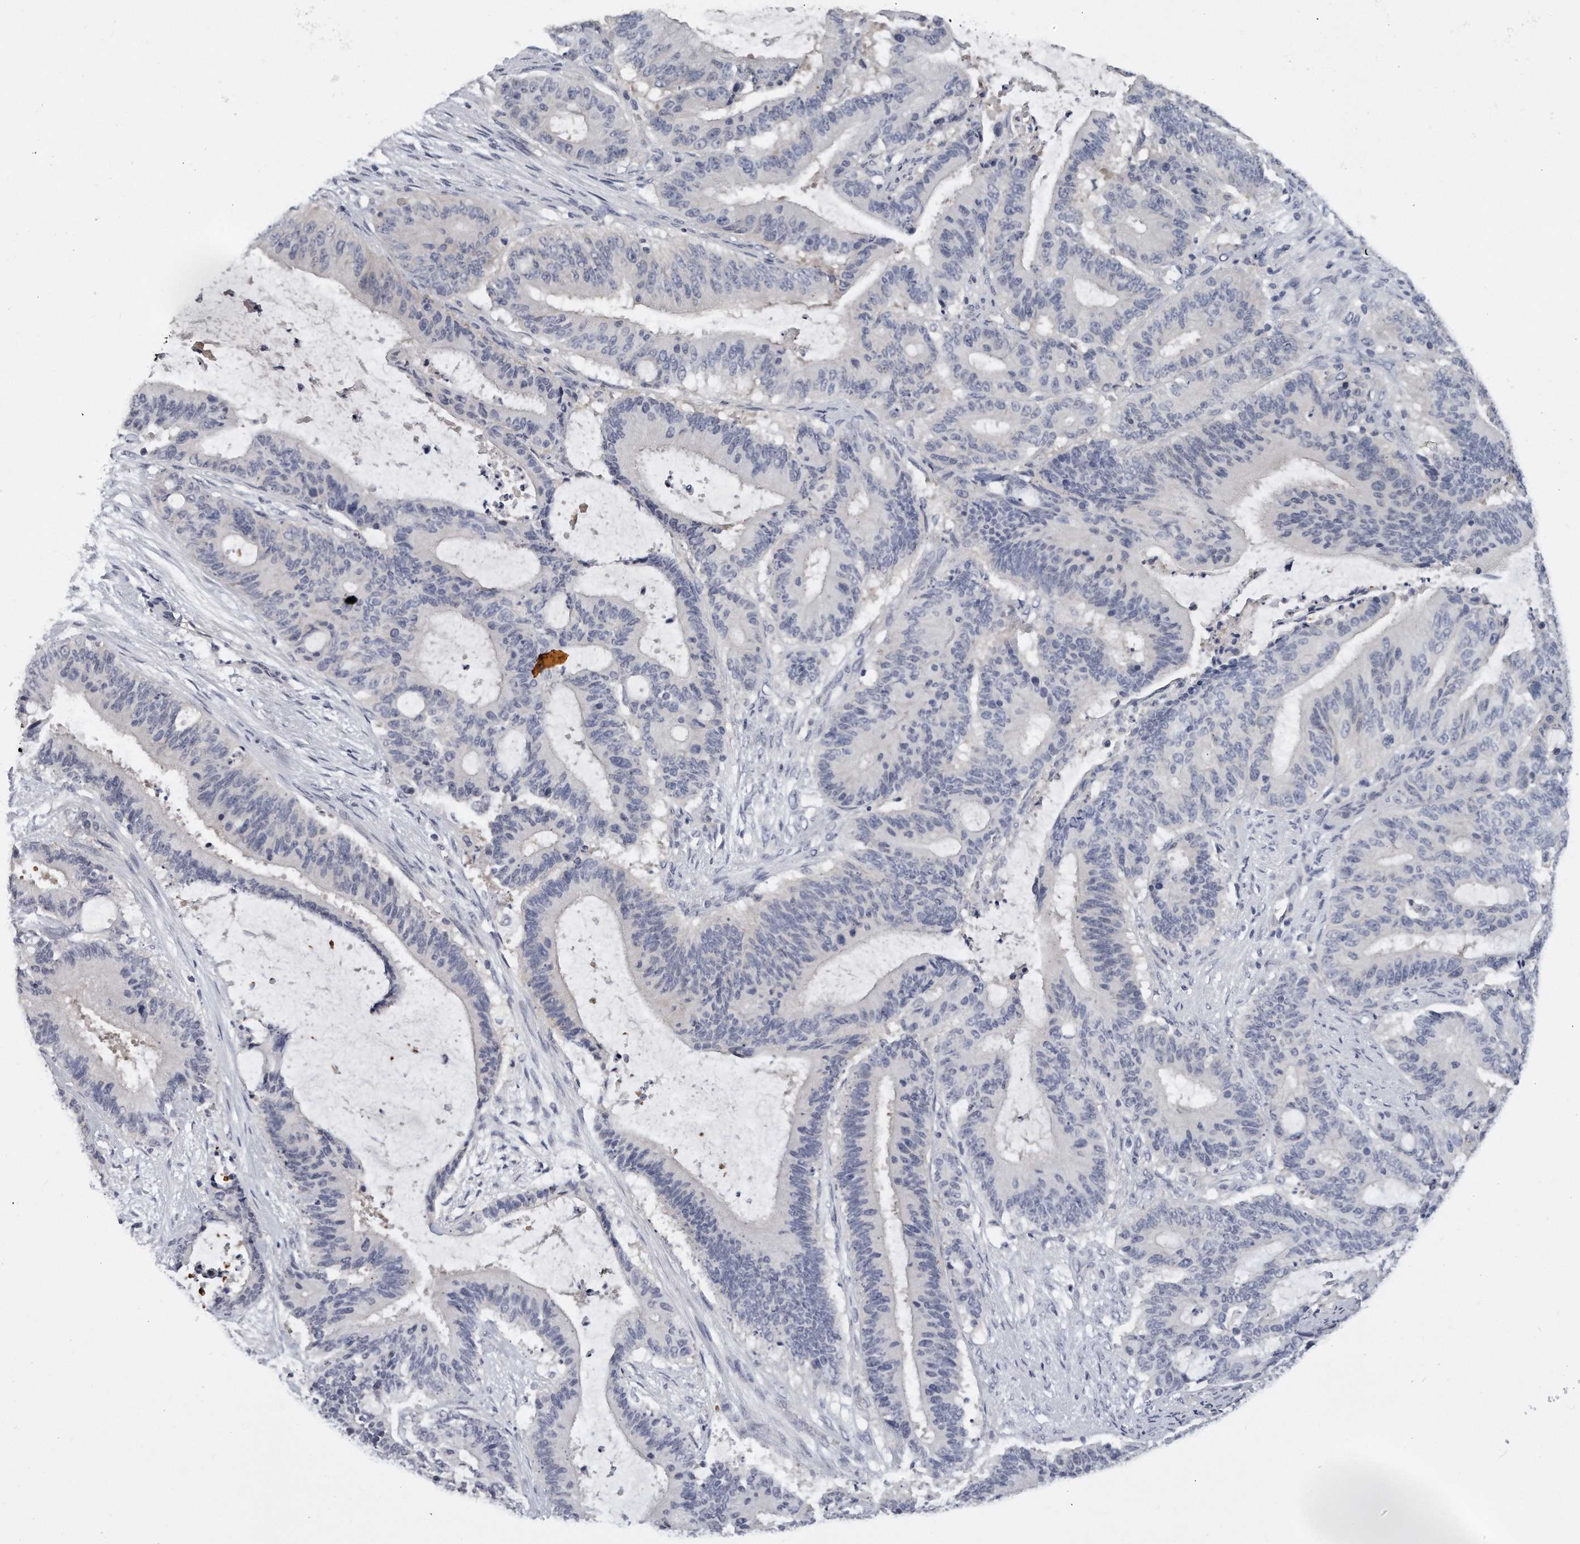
{"staining": {"intensity": "negative", "quantity": "none", "location": "none"}, "tissue": "liver cancer", "cell_type": "Tumor cells", "image_type": "cancer", "snomed": [{"axis": "morphology", "description": "Normal tissue, NOS"}, {"axis": "morphology", "description": "Cholangiocarcinoma"}, {"axis": "topography", "description": "Liver"}, {"axis": "topography", "description": "Peripheral nerve tissue"}], "caption": "IHC histopathology image of human liver cancer stained for a protein (brown), which exhibits no staining in tumor cells.", "gene": "KLHL7", "patient": {"sex": "female", "age": 73}}